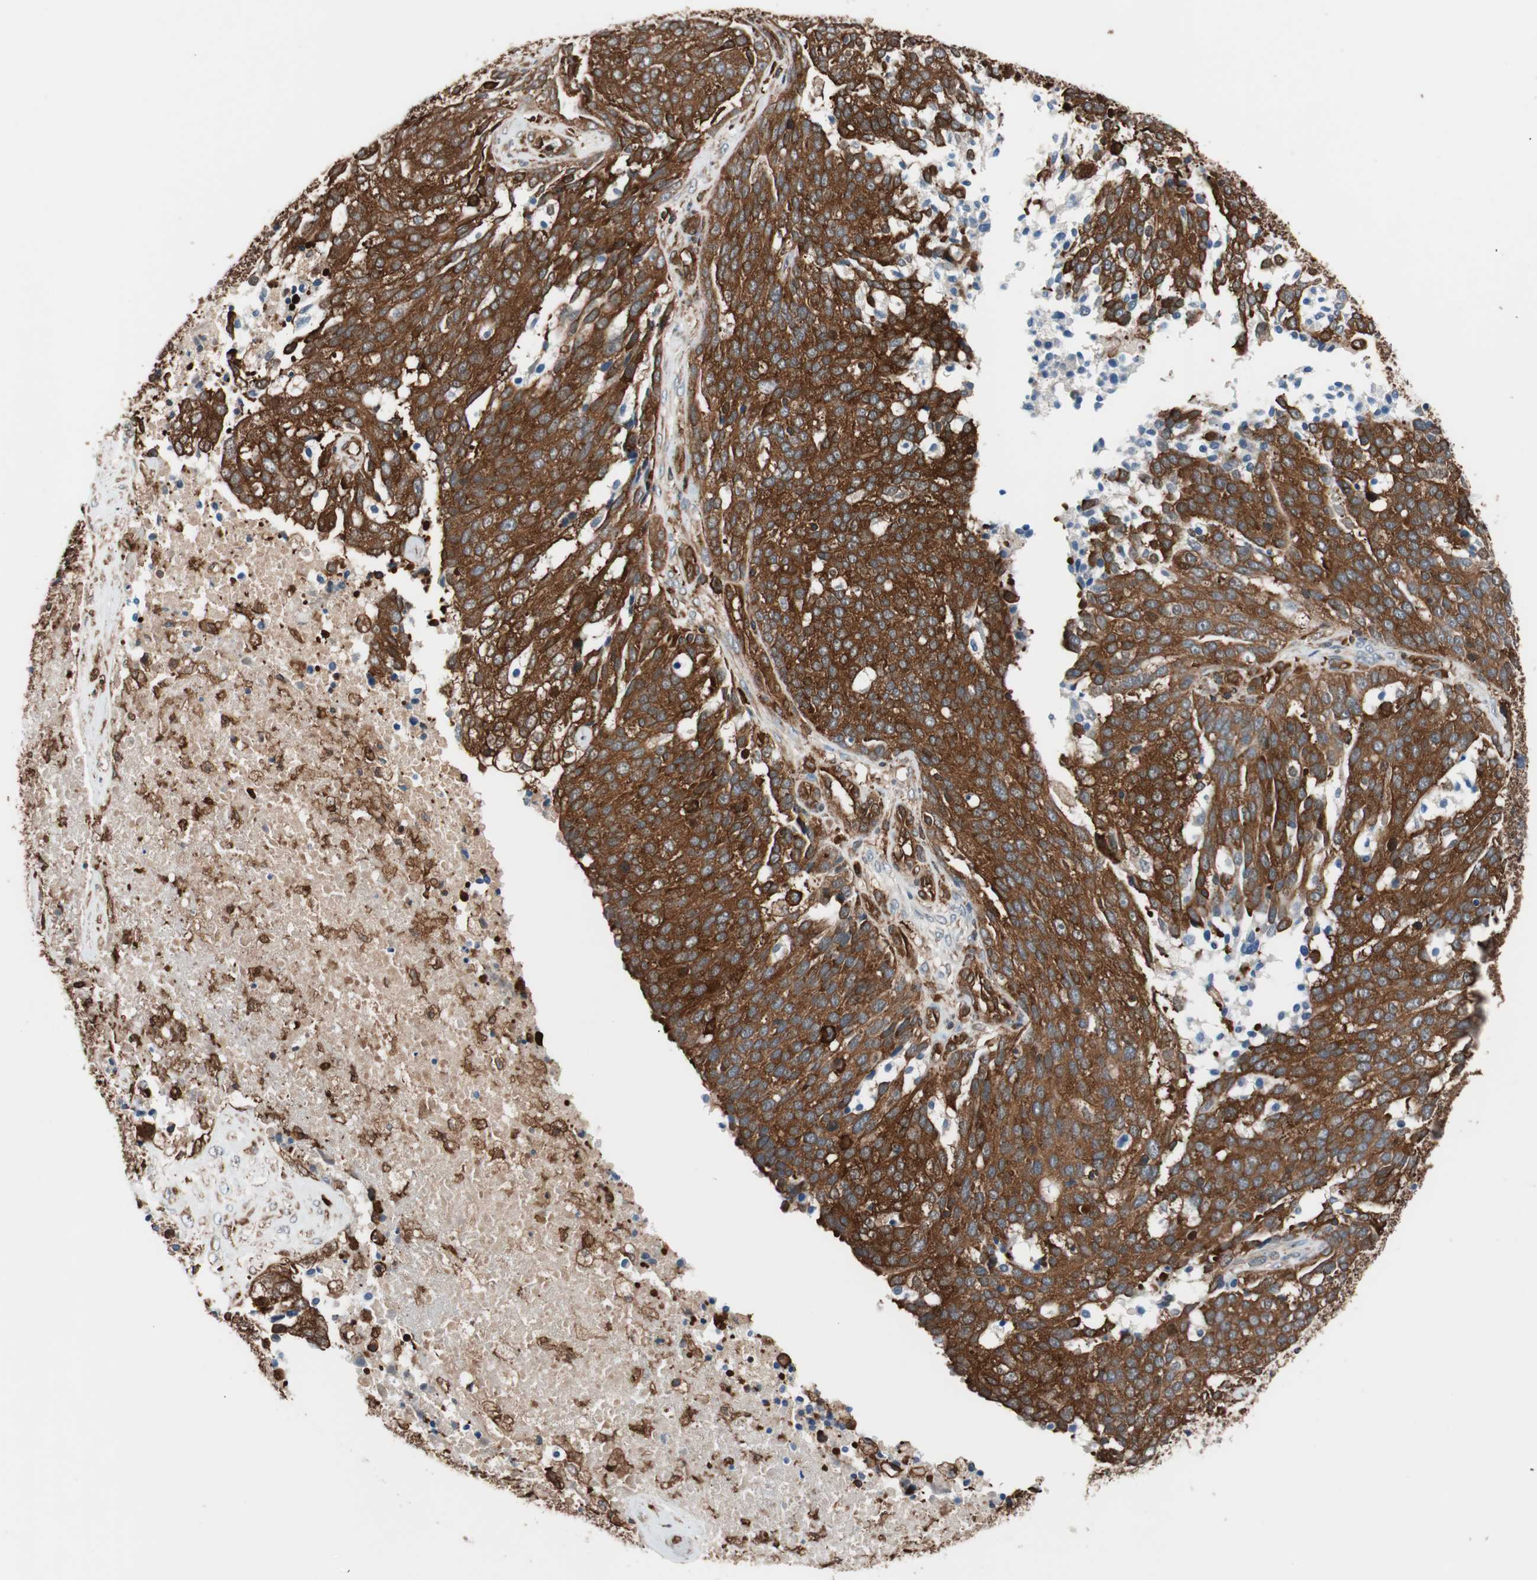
{"staining": {"intensity": "strong", "quantity": ">75%", "location": "cytoplasmic/membranous"}, "tissue": "ovarian cancer", "cell_type": "Tumor cells", "image_type": "cancer", "snomed": [{"axis": "morphology", "description": "Cystadenocarcinoma, serous, NOS"}, {"axis": "topography", "description": "Ovary"}], "caption": "Protein staining demonstrates strong cytoplasmic/membranous staining in about >75% of tumor cells in serous cystadenocarcinoma (ovarian).", "gene": "VASP", "patient": {"sex": "female", "age": 44}}